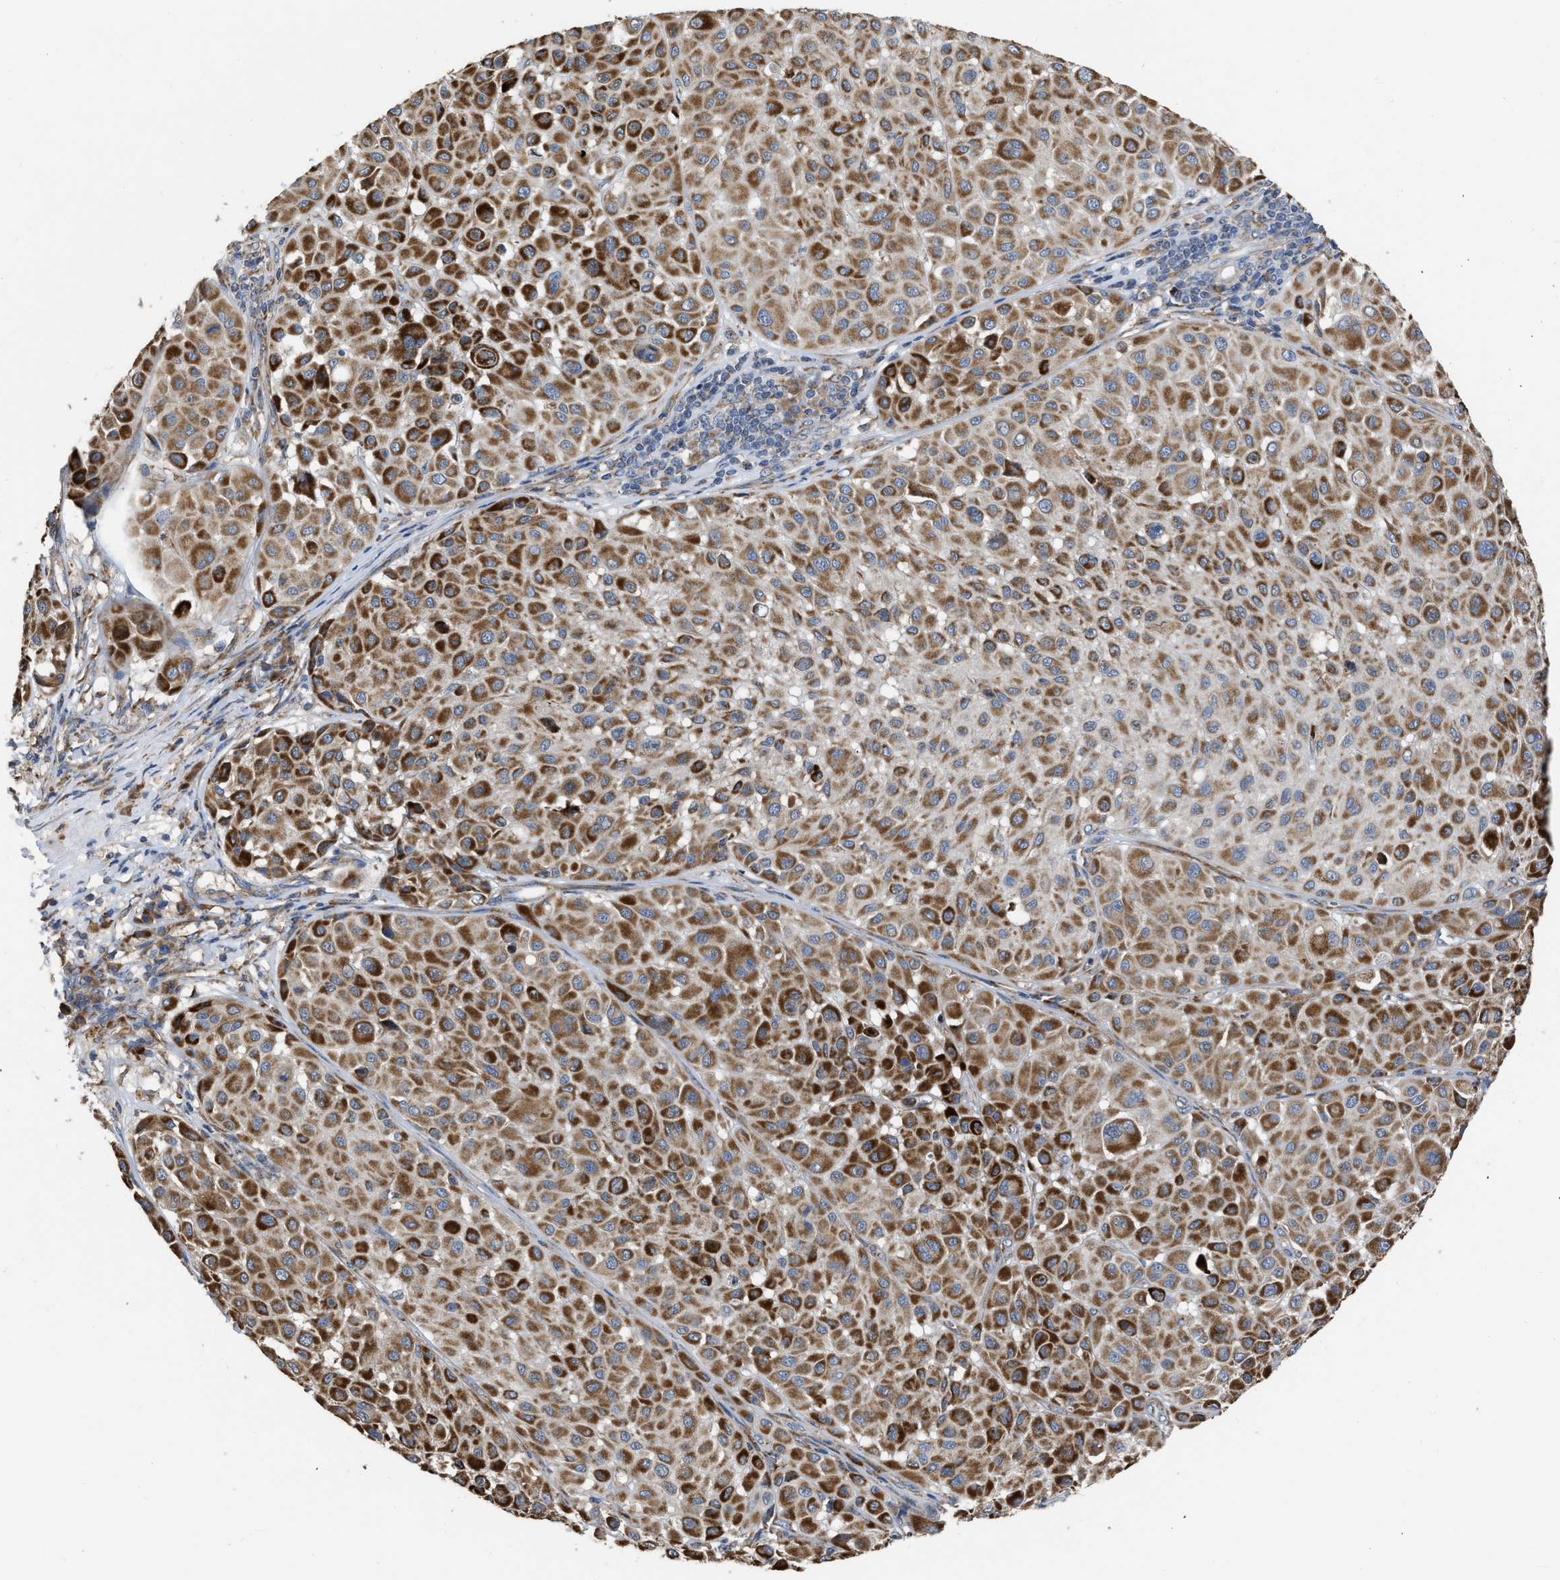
{"staining": {"intensity": "strong", "quantity": ">75%", "location": "cytoplasmic/membranous"}, "tissue": "melanoma", "cell_type": "Tumor cells", "image_type": "cancer", "snomed": [{"axis": "morphology", "description": "Malignant melanoma, Metastatic site"}, {"axis": "topography", "description": "Soft tissue"}], "caption": "Protein staining exhibits strong cytoplasmic/membranous positivity in about >75% of tumor cells in malignant melanoma (metastatic site).", "gene": "AK2", "patient": {"sex": "male", "age": 41}}